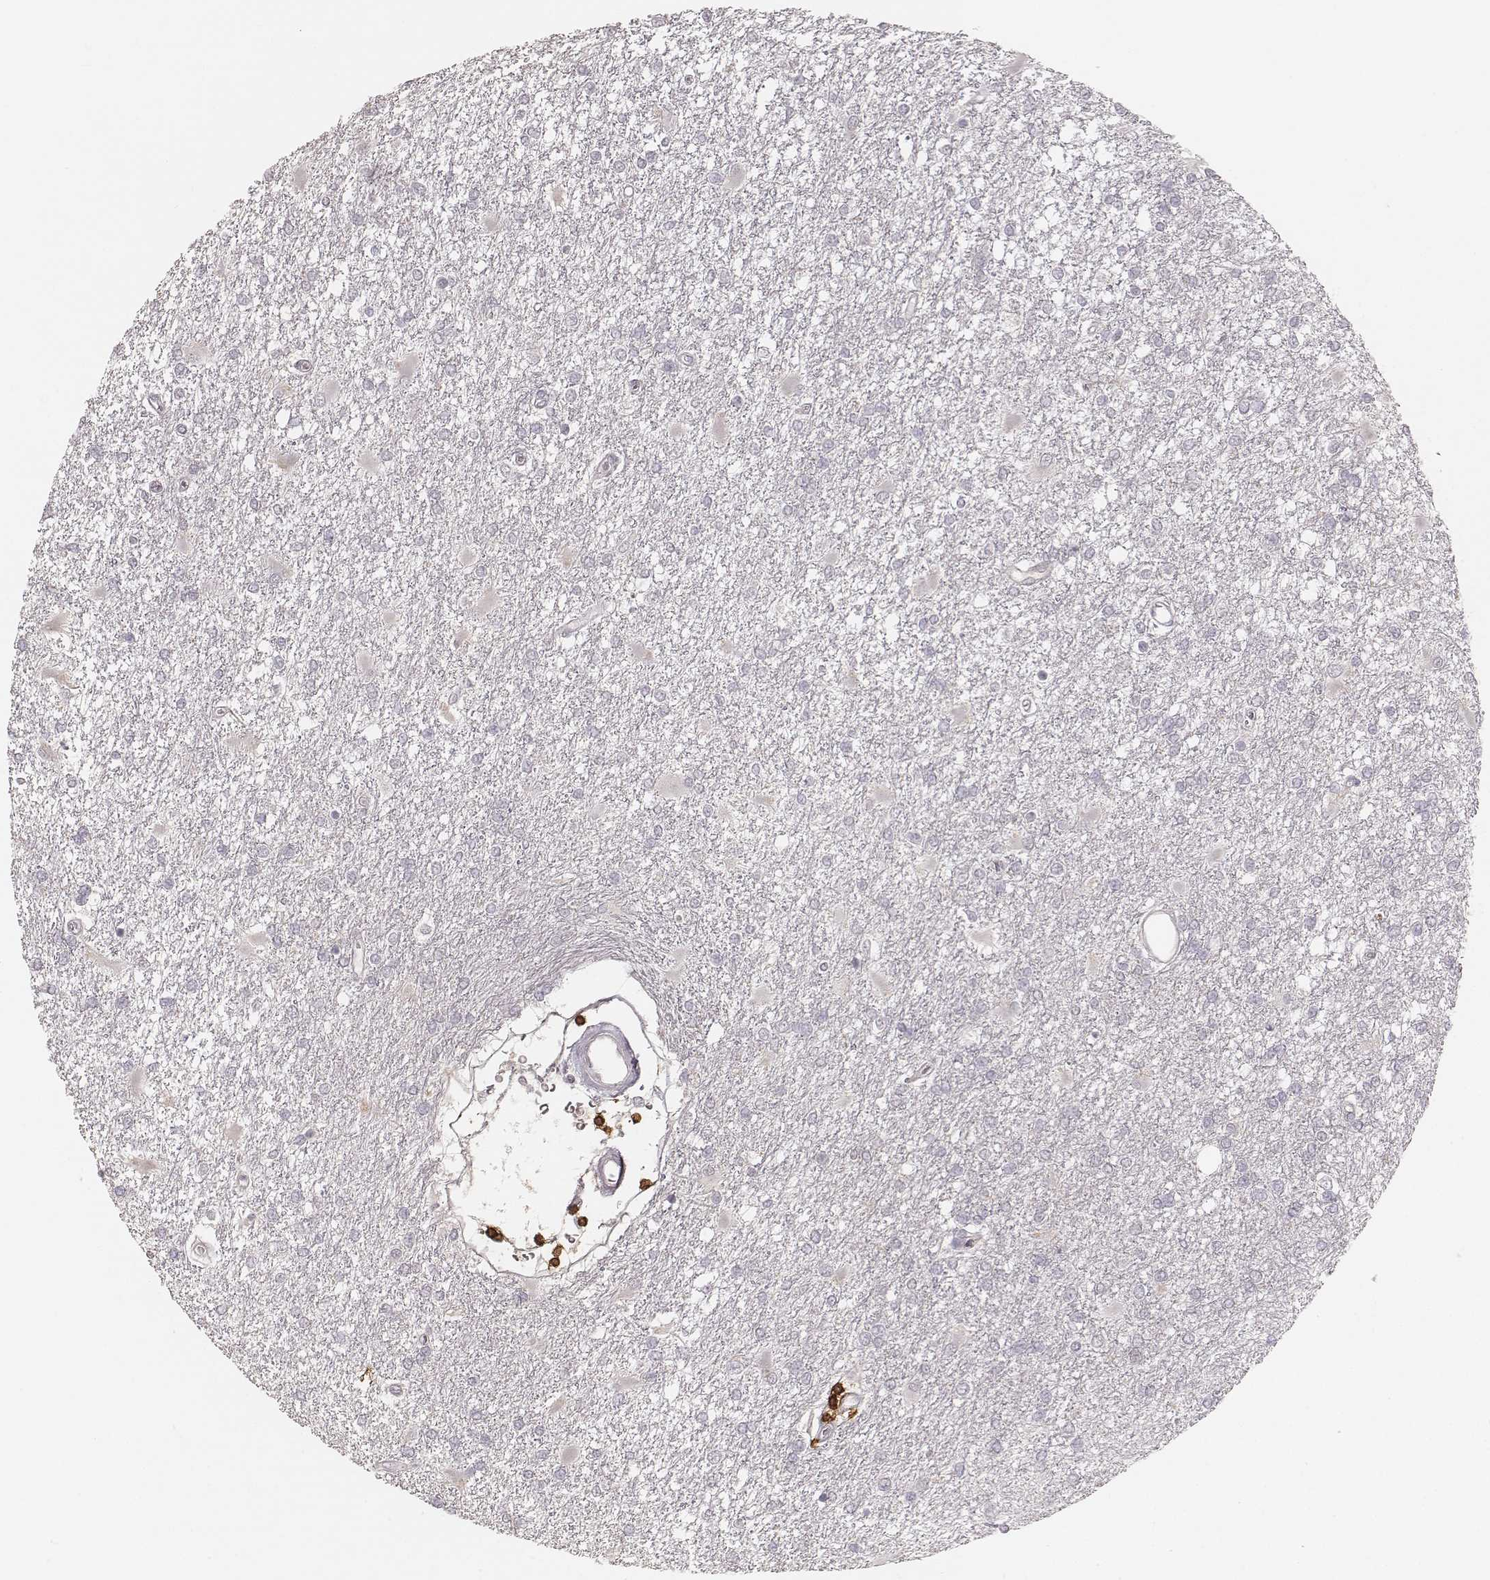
{"staining": {"intensity": "negative", "quantity": "none", "location": "none"}, "tissue": "glioma", "cell_type": "Tumor cells", "image_type": "cancer", "snomed": [{"axis": "morphology", "description": "Glioma, malignant, High grade"}, {"axis": "topography", "description": "Cerebral cortex"}], "caption": "Tumor cells show no significant protein expression in malignant high-grade glioma.", "gene": "CD8A", "patient": {"sex": "male", "age": 79}}